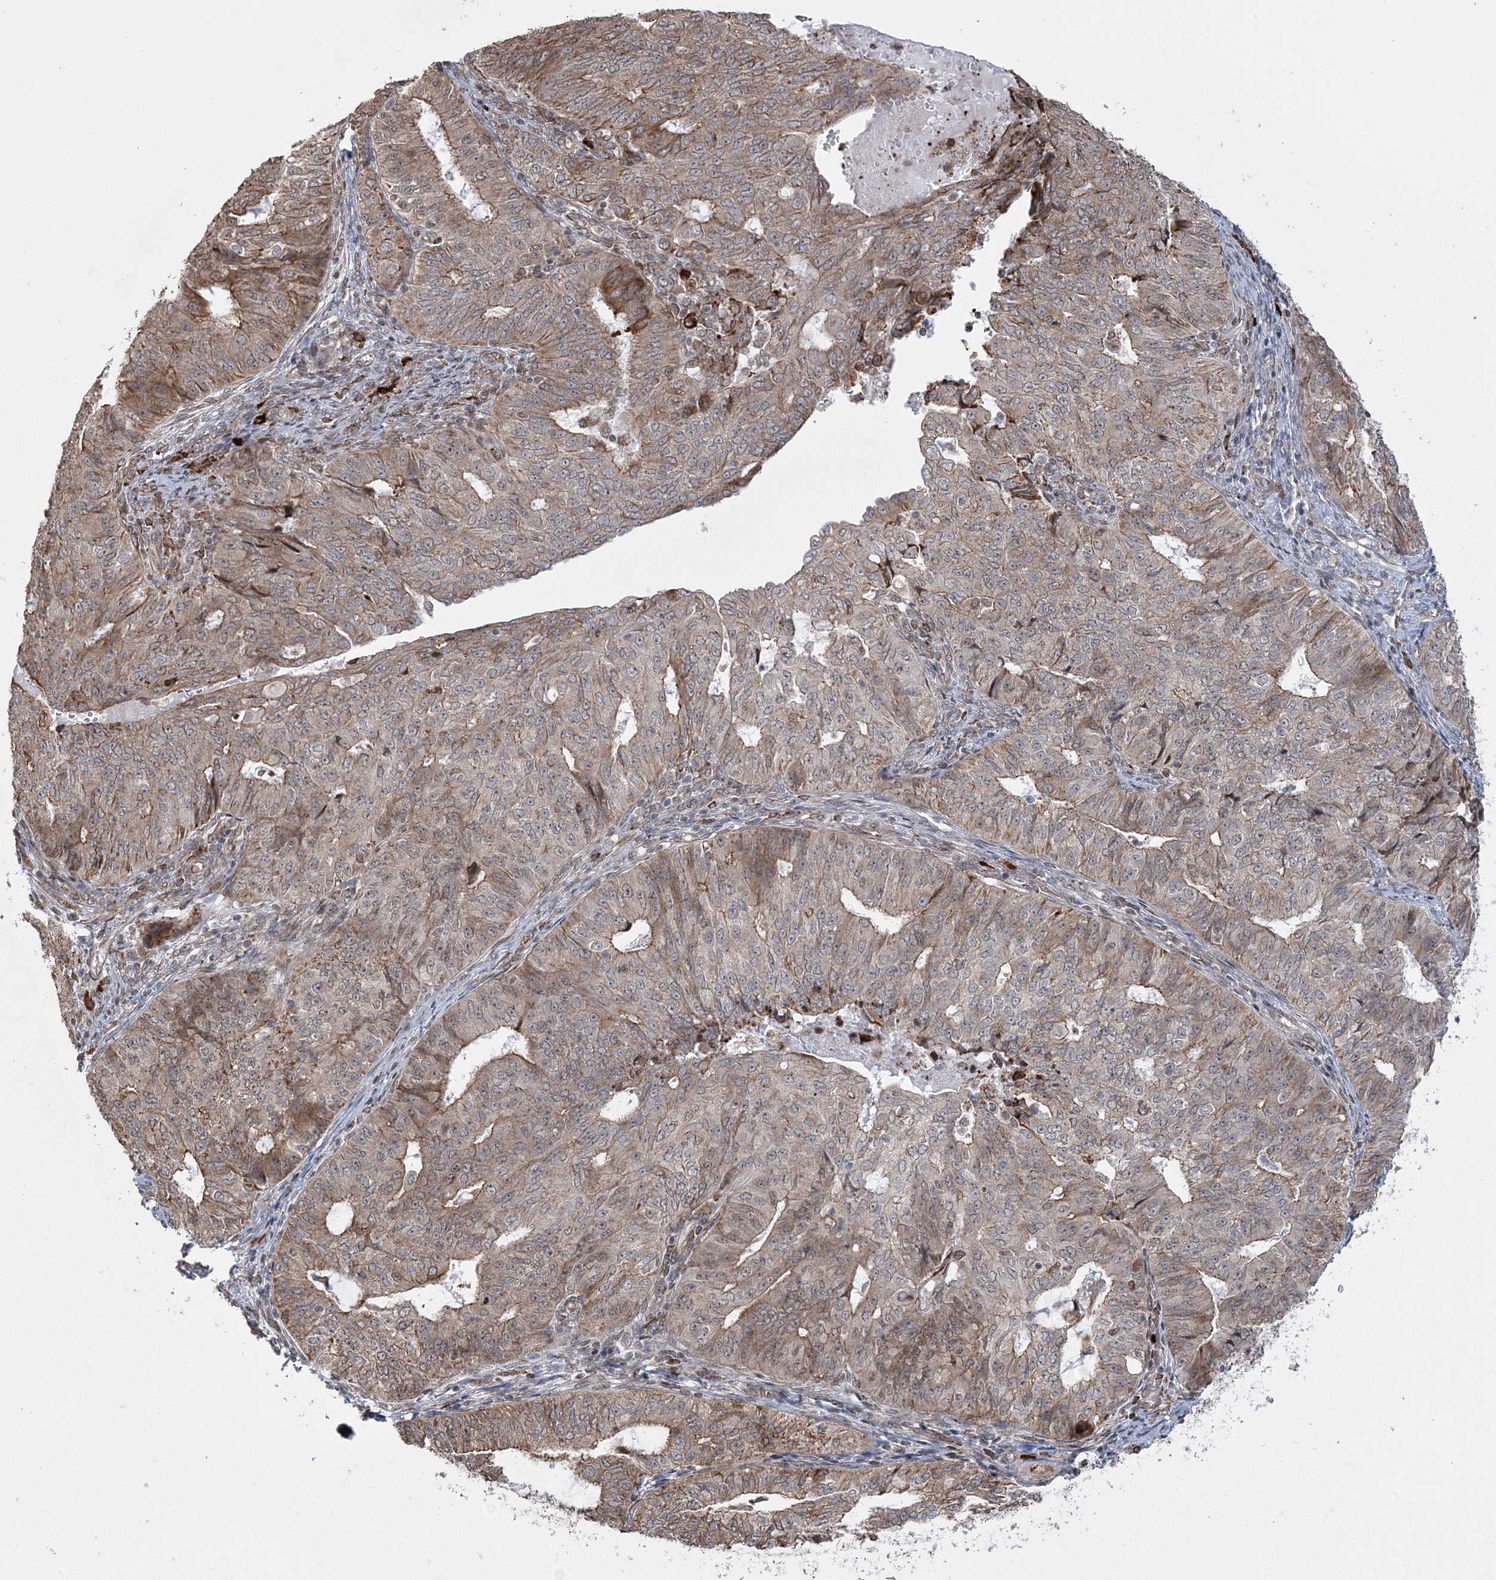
{"staining": {"intensity": "moderate", "quantity": ">75%", "location": "cytoplasmic/membranous"}, "tissue": "endometrial cancer", "cell_type": "Tumor cells", "image_type": "cancer", "snomed": [{"axis": "morphology", "description": "Adenocarcinoma, NOS"}, {"axis": "topography", "description": "Endometrium"}], "caption": "Immunohistochemistry micrograph of endometrial cancer (adenocarcinoma) stained for a protein (brown), which exhibits medium levels of moderate cytoplasmic/membranous expression in about >75% of tumor cells.", "gene": "EFCAB12", "patient": {"sex": "female", "age": 32}}